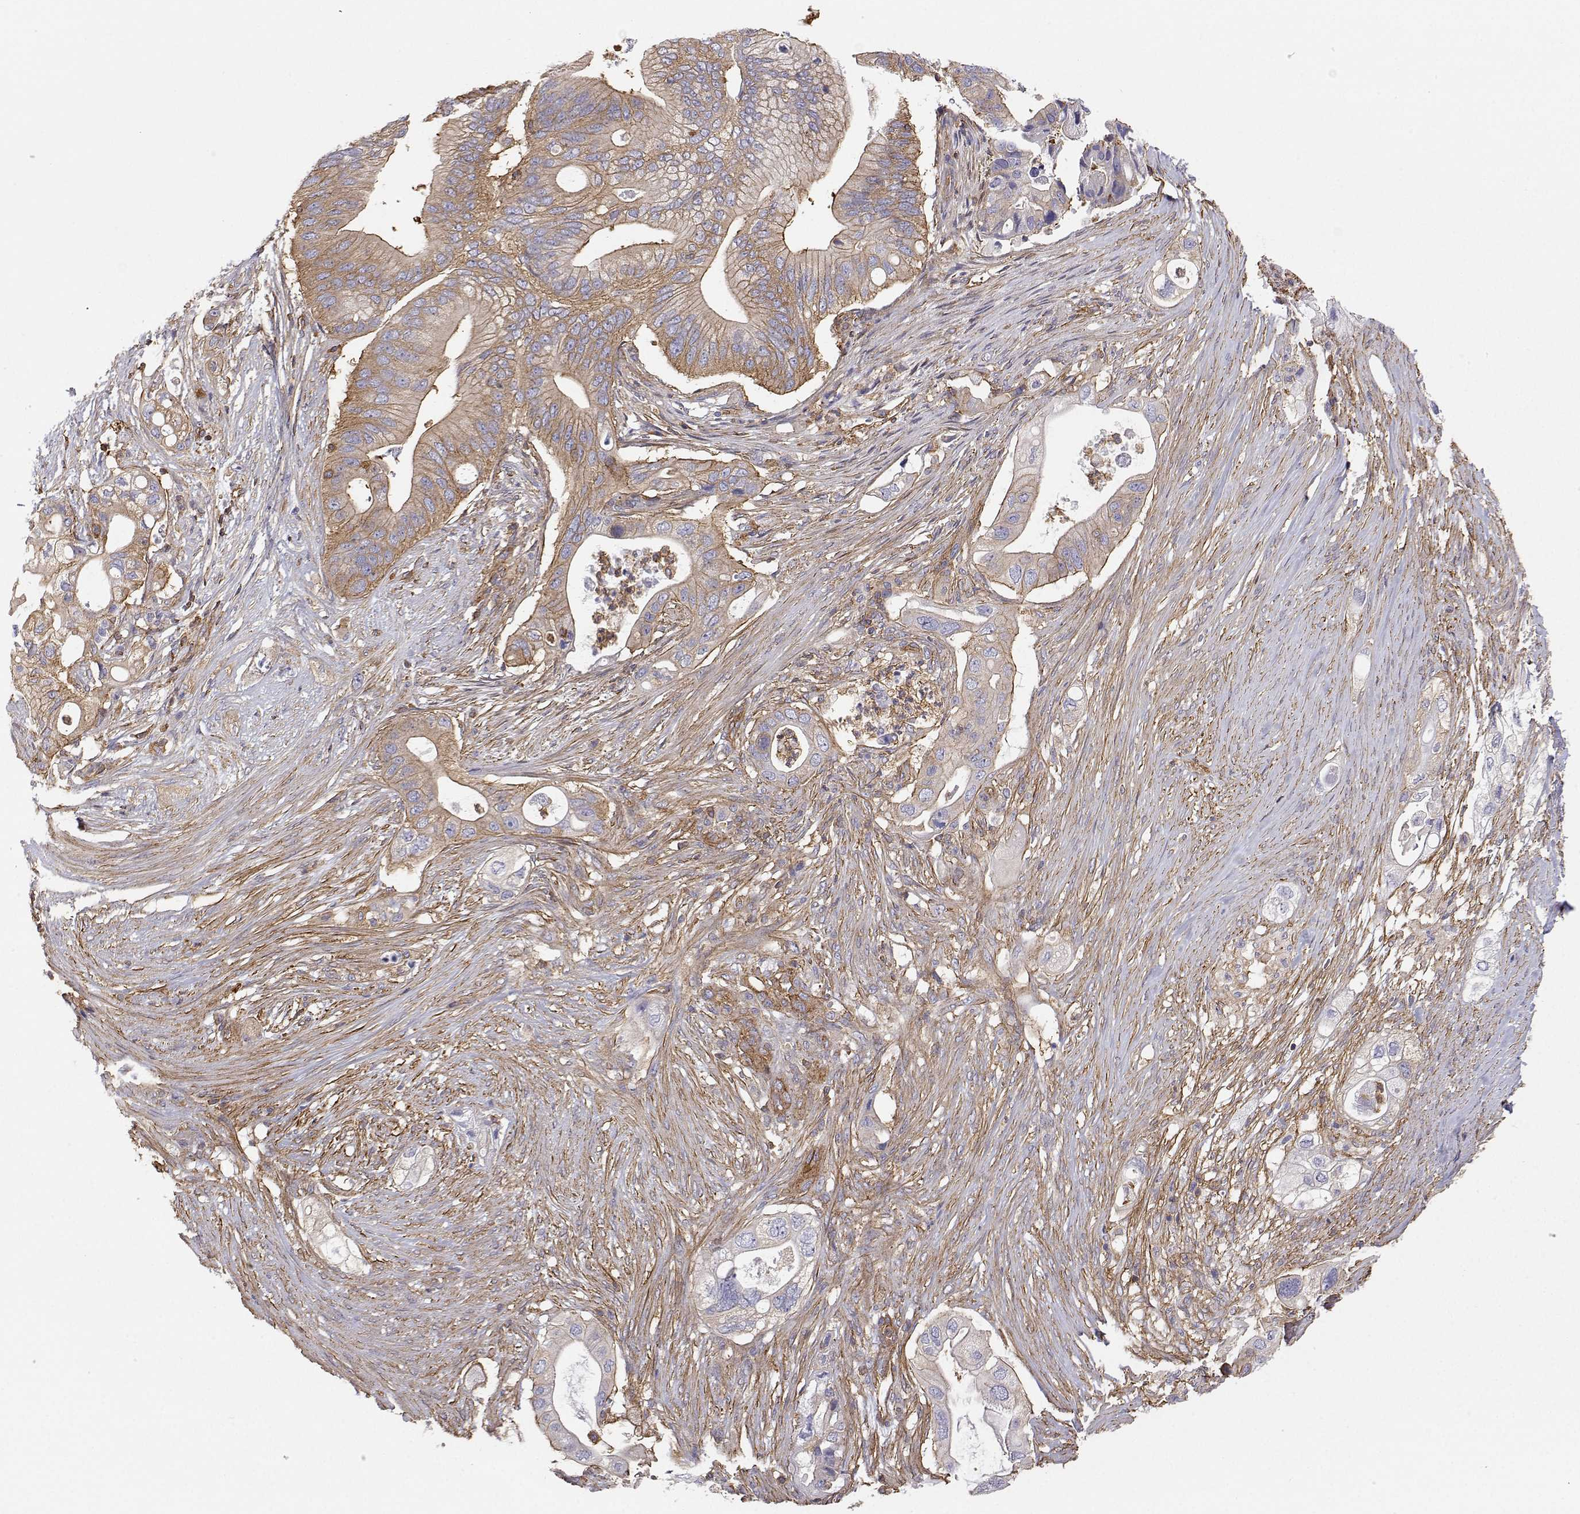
{"staining": {"intensity": "moderate", "quantity": "25%-75%", "location": "cytoplasmic/membranous"}, "tissue": "pancreatic cancer", "cell_type": "Tumor cells", "image_type": "cancer", "snomed": [{"axis": "morphology", "description": "Adenocarcinoma, NOS"}, {"axis": "topography", "description": "Pancreas"}], "caption": "This micrograph displays pancreatic cancer (adenocarcinoma) stained with IHC to label a protein in brown. The cytoplasmic/membranous of tumor cells show moderate positivity for the protein. Nuclei are counter-stained blue.", "gene": "MYH9", "patient": {"sex": "female", "age": 72}}